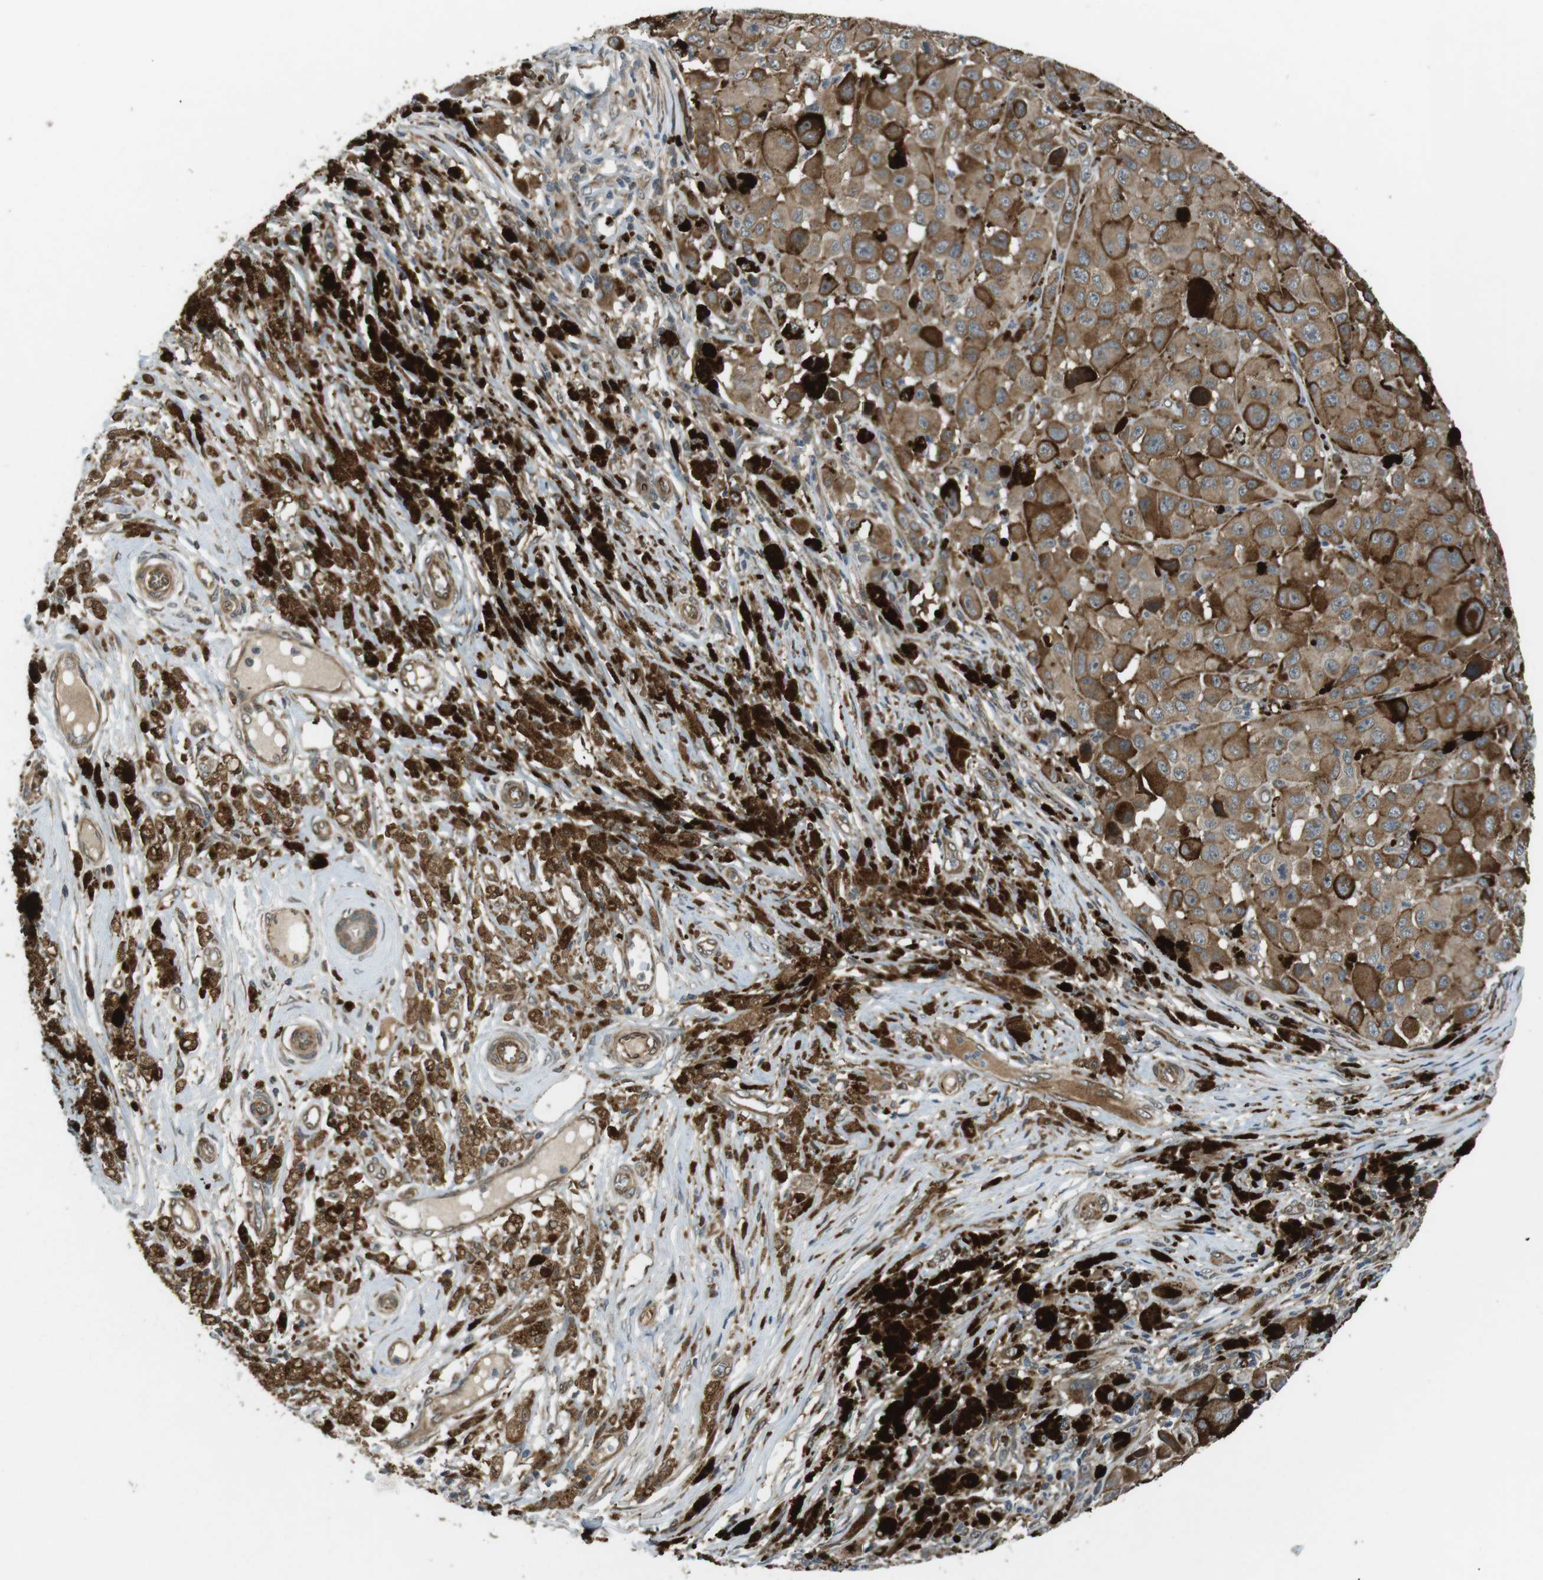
{"staining": {"intensity": "moderate", "quantity": ">75%", "location": "cytoplasmic/membranous"}, "tissue": "melanoma", "cell_type": "Tumor cells", "image_type": "cancer", "snomed": [{"axis": "morphology", "description": "Malignant melanoma, NOS"}, {"axis": "topography", "description": "Skin"}], "caption": "An immunohistochemistry histopathology image of neoplastic tissue is shown. Protein staining in brown shows moderate cytoplasmic/membranous positivity in melanoma within tumor cells. (brown staining indicates protein expression, while blue staining denotes nuclei).", "gene": "IFFO2", "patient": {"sex": "male", "age": 96}}